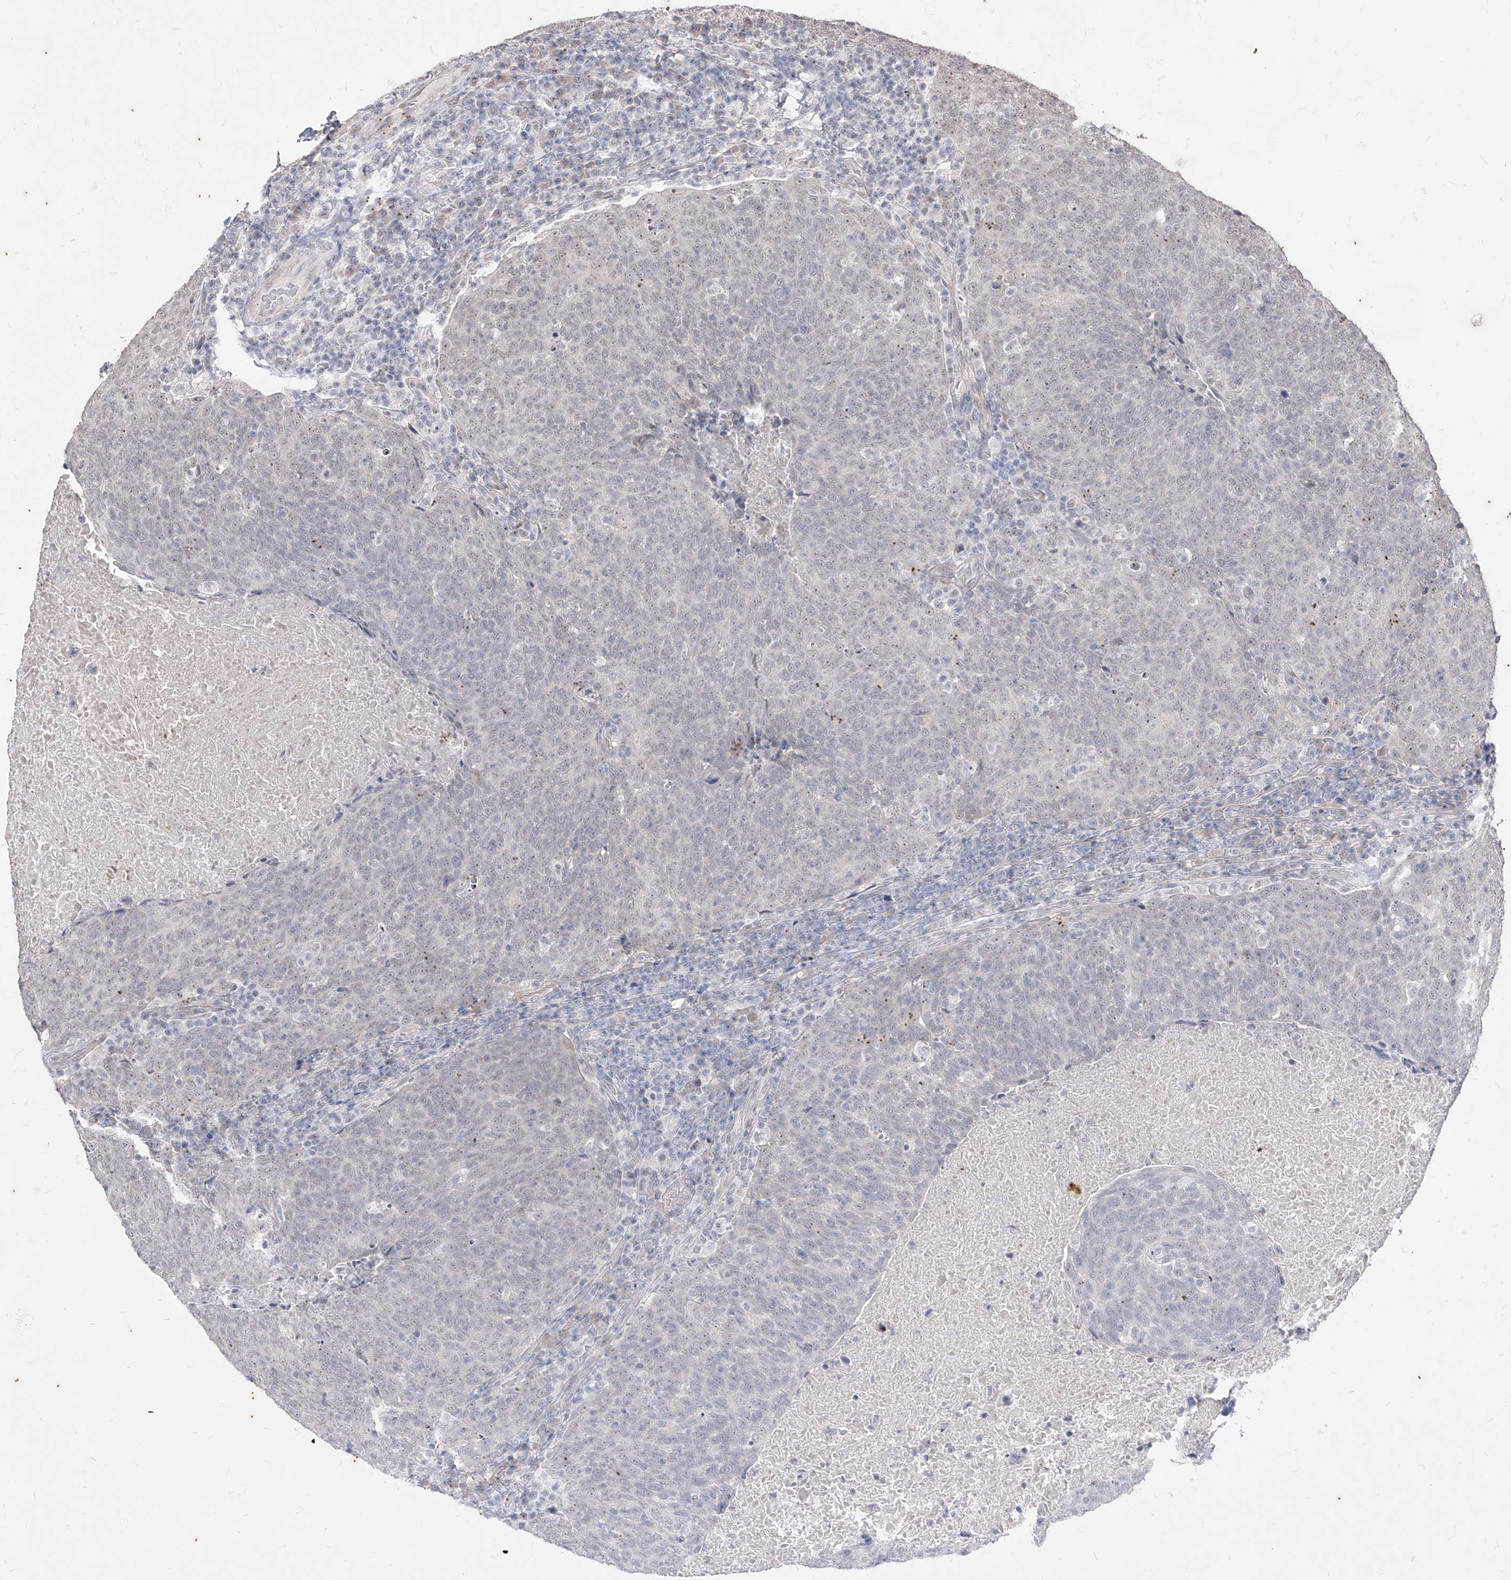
{"staining": {"intensity": "negative", "quantity": "none", "location": "none"}, "tissue": "head and neck cancer", "cell_type": "Tumor cells", "image_type": "cancer", "snomed": [{"axis": "morphology", "description": "Squamous cell carcinoma, NOS"}, {"axis": "morphology", "description": "Squamous cell carcinoma, metastatic, NOS"}, {"axis": "topography", "description": "Lymph node"}, {"axis": "topography", "description": "Head-Neck"}], "caption": "Immunohistochemistry (IHC) of head and neck cancer (metastatic squamous cell carcinoma) displays no staining in tumor cells.", "gene": "PHF20L1", "patient": {"sex": "male", "age": 62}}